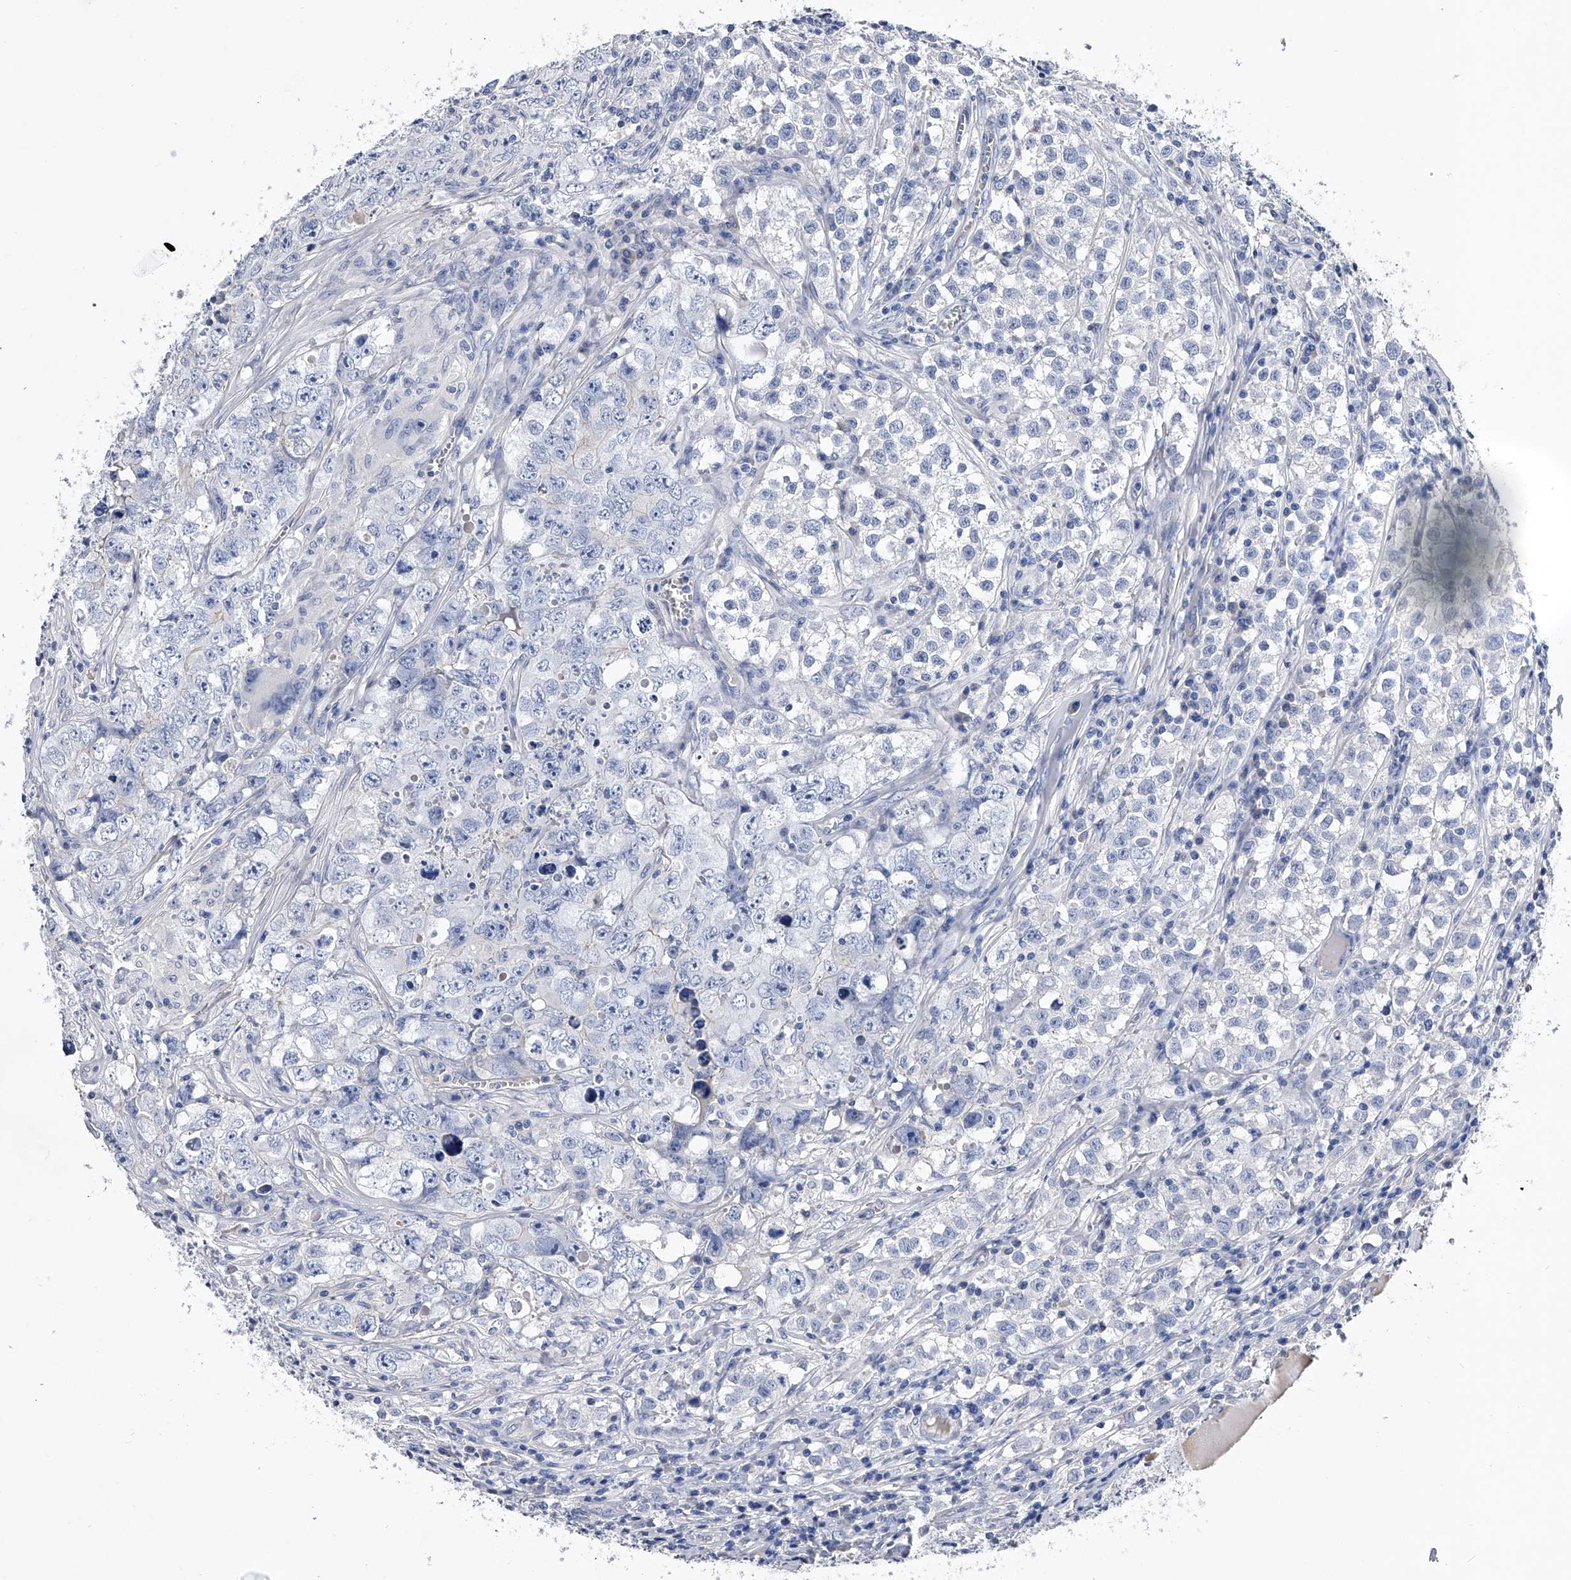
{"staining": {"intensity": "negative", "quantity": "none", "location": "none"}, "tissue": "testis cancer", "cell_type": "Tumor cells", "image_type": "cancer", "snomed": [{"axis": "morphology", "description": "Seminoma, NOS"}, {"axis": "morphology", "description": "Carcinoma, Embryonal, NOS"}, {"axis": "topography", "description": "Testis"}], "caption": "Immunohistochemistry (IHC) micrograph of neoplastic tissue: human testis cancer stained with DAB demonstrates no significant protein expression in tumor cells.", "gene": "EFCAB7", "patient": {"sex": "male", "age": 43}}